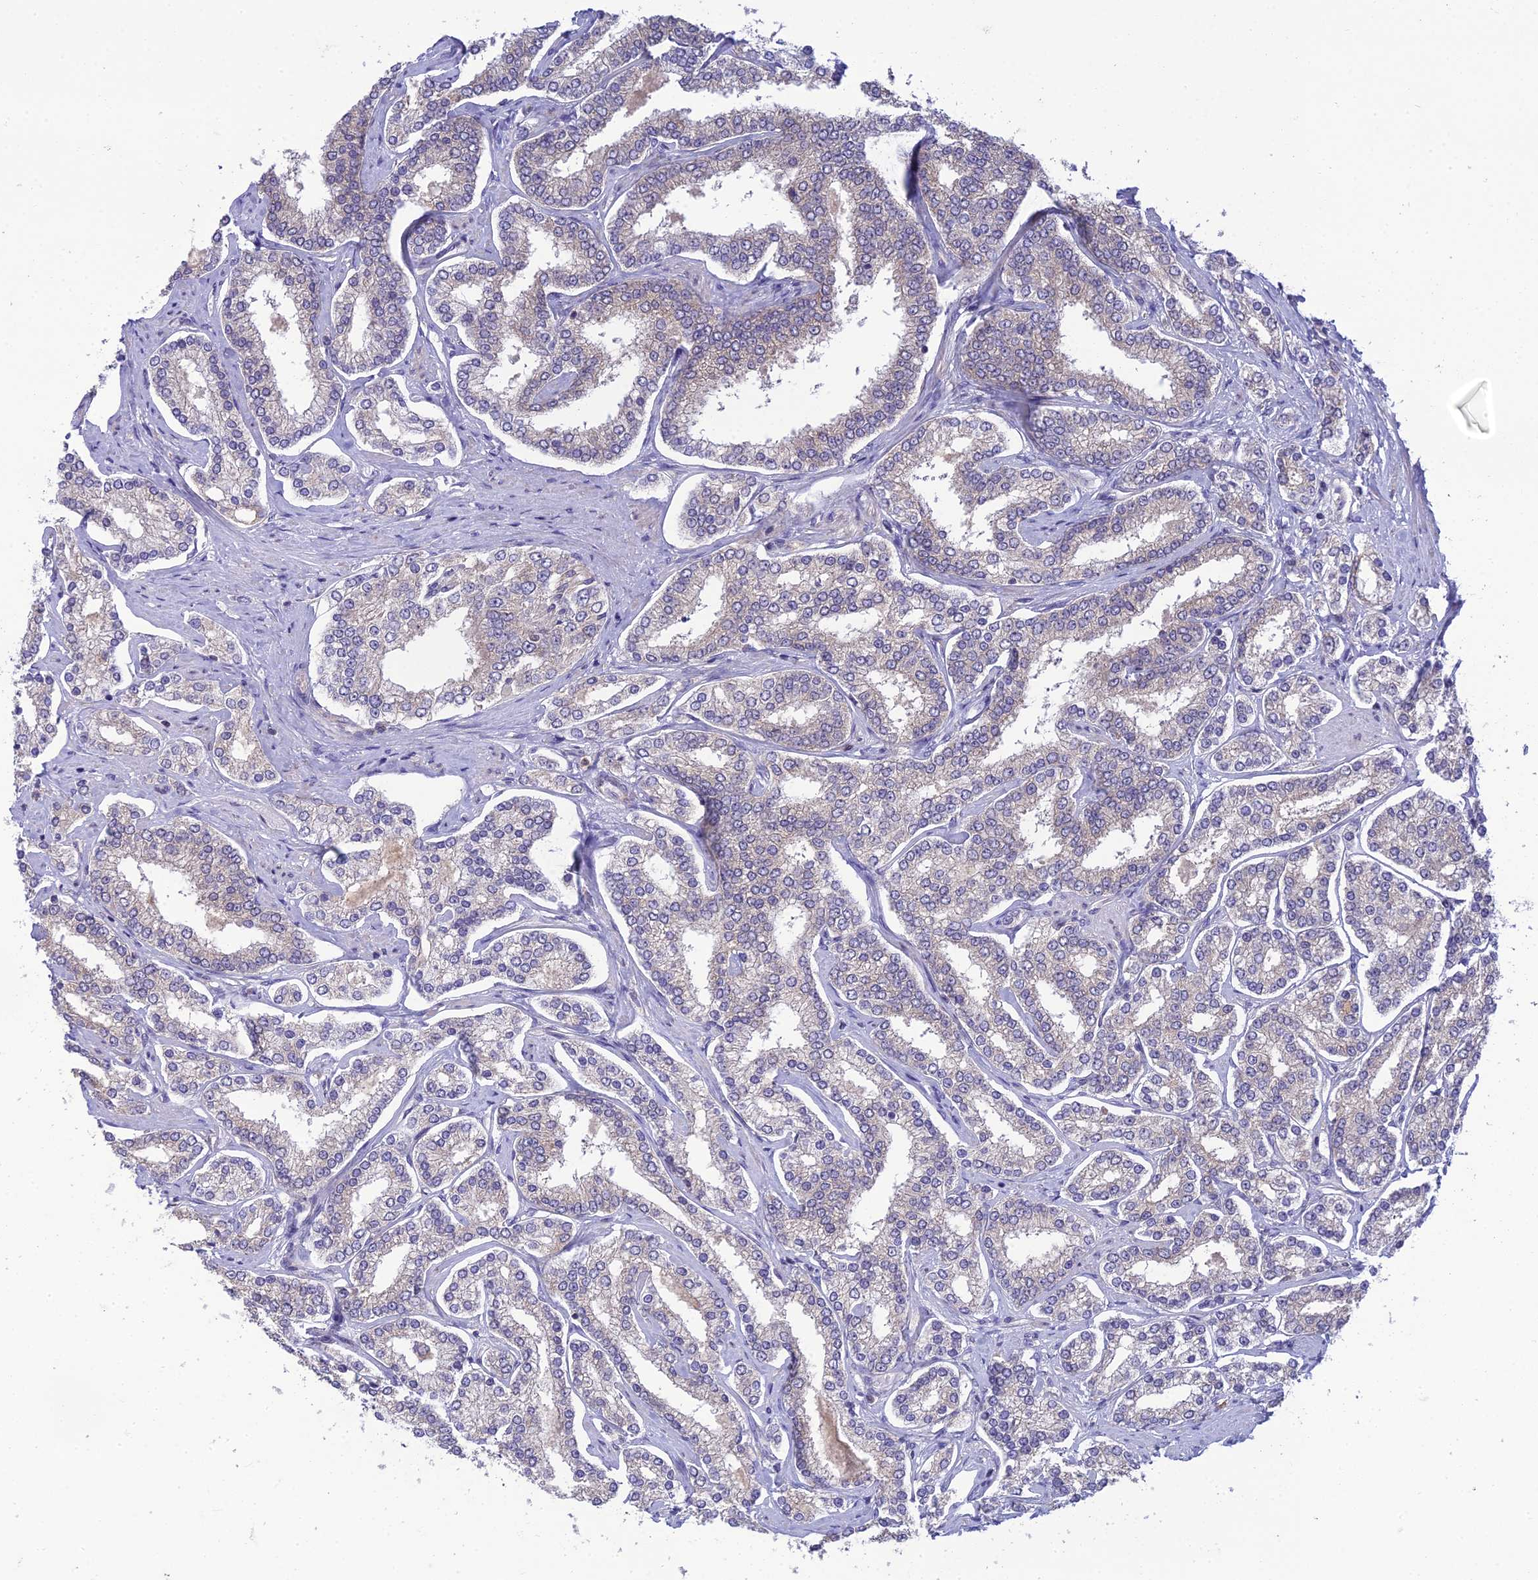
{"staining": {"intensity": "negative", "quantity": "none", "location": "none"}, "tissue": "prostate cancer", "cell_type": "Tumor cells", "image_type": "cancer", "snomed": [{"axis": "morphology", "description": "Normal tissue, NOS"}, {"axis": "morphology", "description": "Adenocarcinoma, High grade"}, {"axis": "topography", "description": "Prostate"}], "caption": "This is a histopathology image of immunohistochemistry (IHC) staining of prostate high-grade adenocarcinoma, which shows no positivity in tumor cells.", "gene": "CLCN7", "patient": {"sex": "male", "age": 83}}